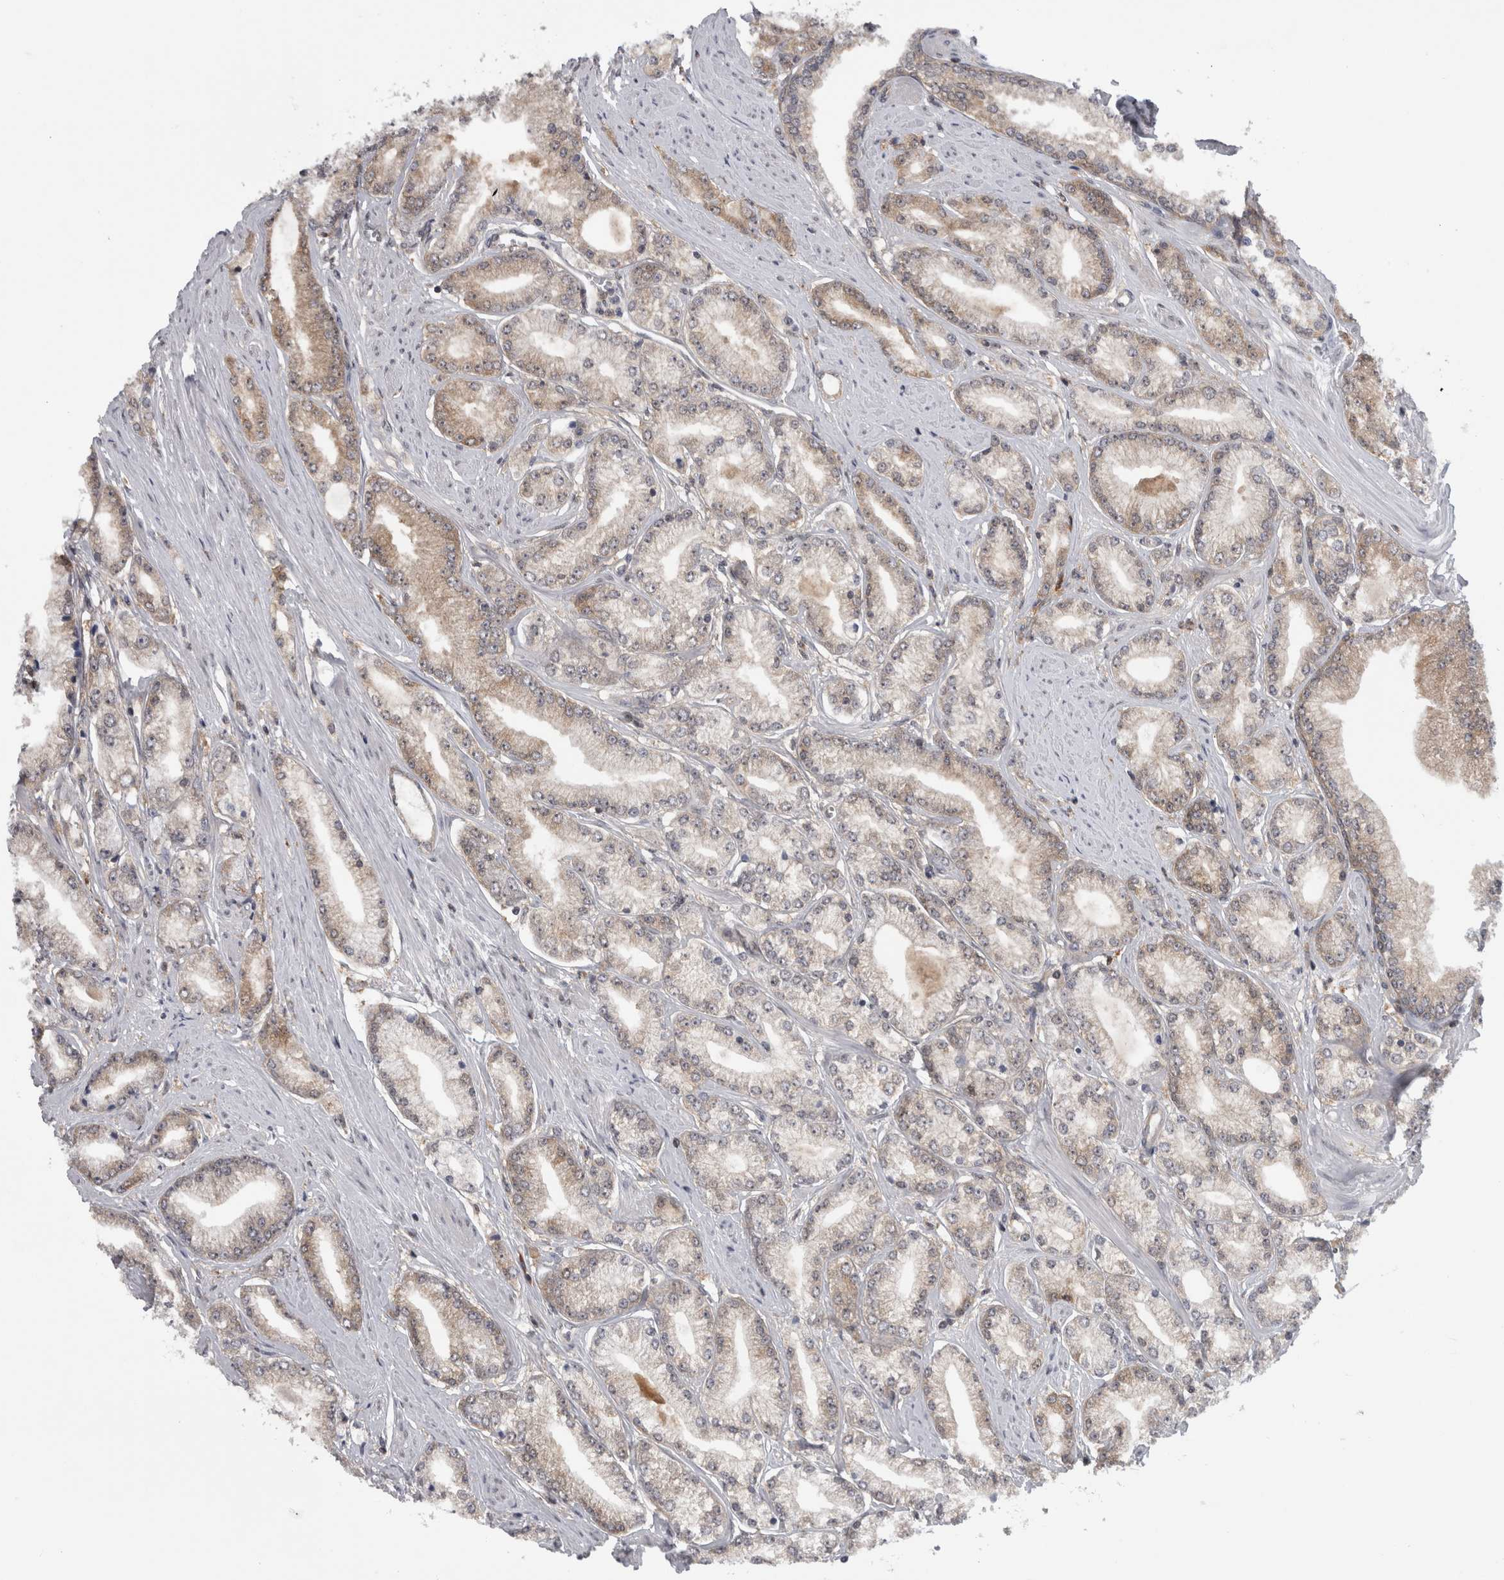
{"staining": {"intensity": "weak", "quantity": ">75%", "location": "cytoplasmic/membranous"}, "tissue": "prostate cancer", "cell_type": "Tumor cells", "image_type": "cancer", "snomed": [{"axis": "morphology", "description": "Adenocarcinoma, Low grade"}, {"axis": "topography", "description": "Prostate"}], "caption": "Brown immunohistochemical staining in prostate cancer (low-grade adenocarcinoma) displays weak cytoplasmic/membranous expression in approximately >75% of tumor cells.", "gene": "CACYBP", "patient": {"sex": "male", "age": 62}}